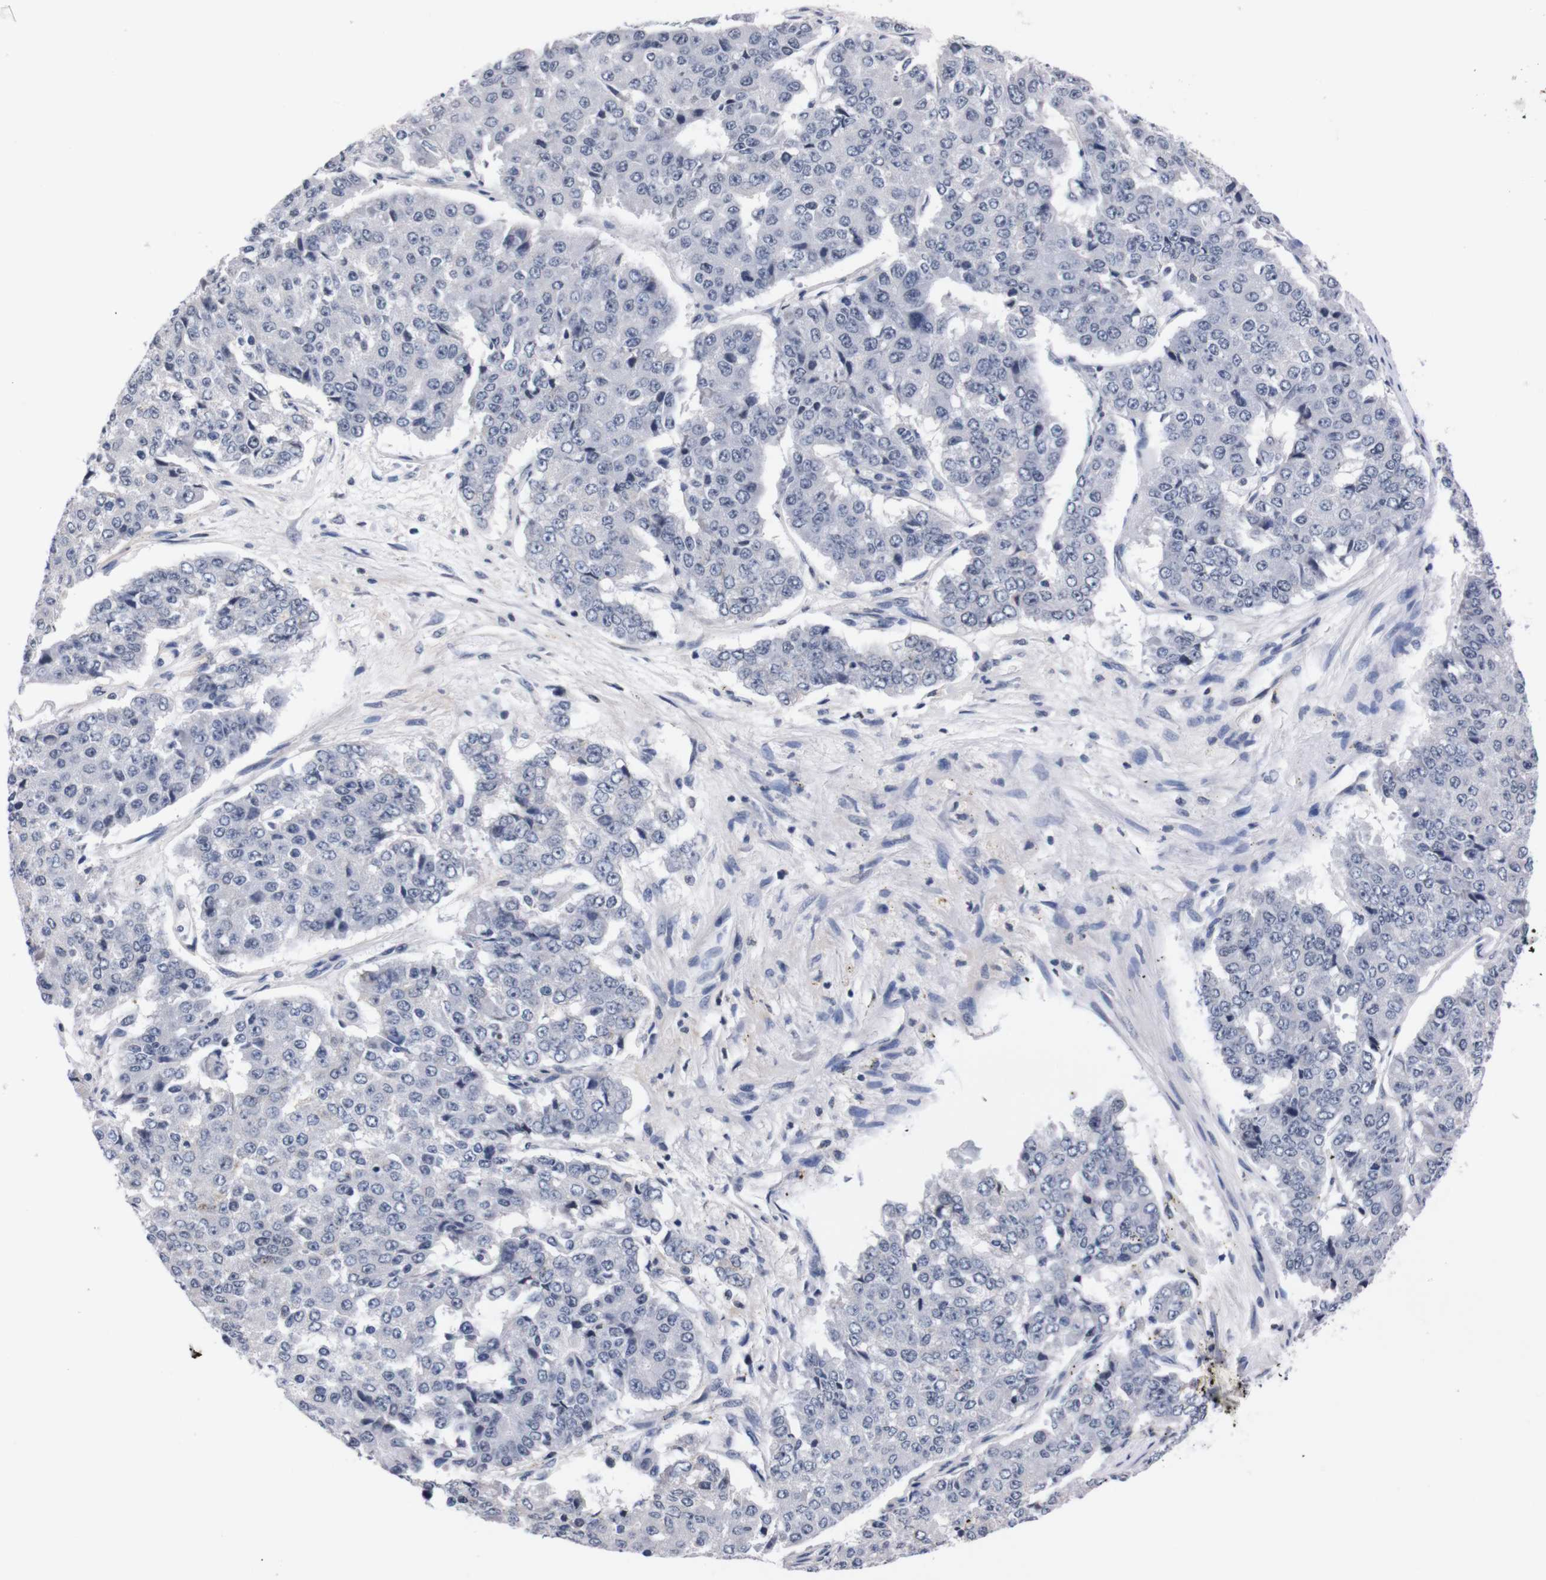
{"staining": {"intensity": "negative", "quantity": "none", "location": "none"}, "tissue": "pancreatic cancer", "cell_type": "Tumor cells", "image_type": "cancer", "snomed": [{"axis": "morphology", "description": "Adenocarcinoma, NOS"}, {"axis": "topography", "description": "Pancreas"}], "caption": "This is an immunohistochemistry image of human pancreatic cancer (adenocarcinoma). There is no positivity in tumor cells.", "gene": "TNFRSF21", "patient": {"sex": "male", "age": 50}}